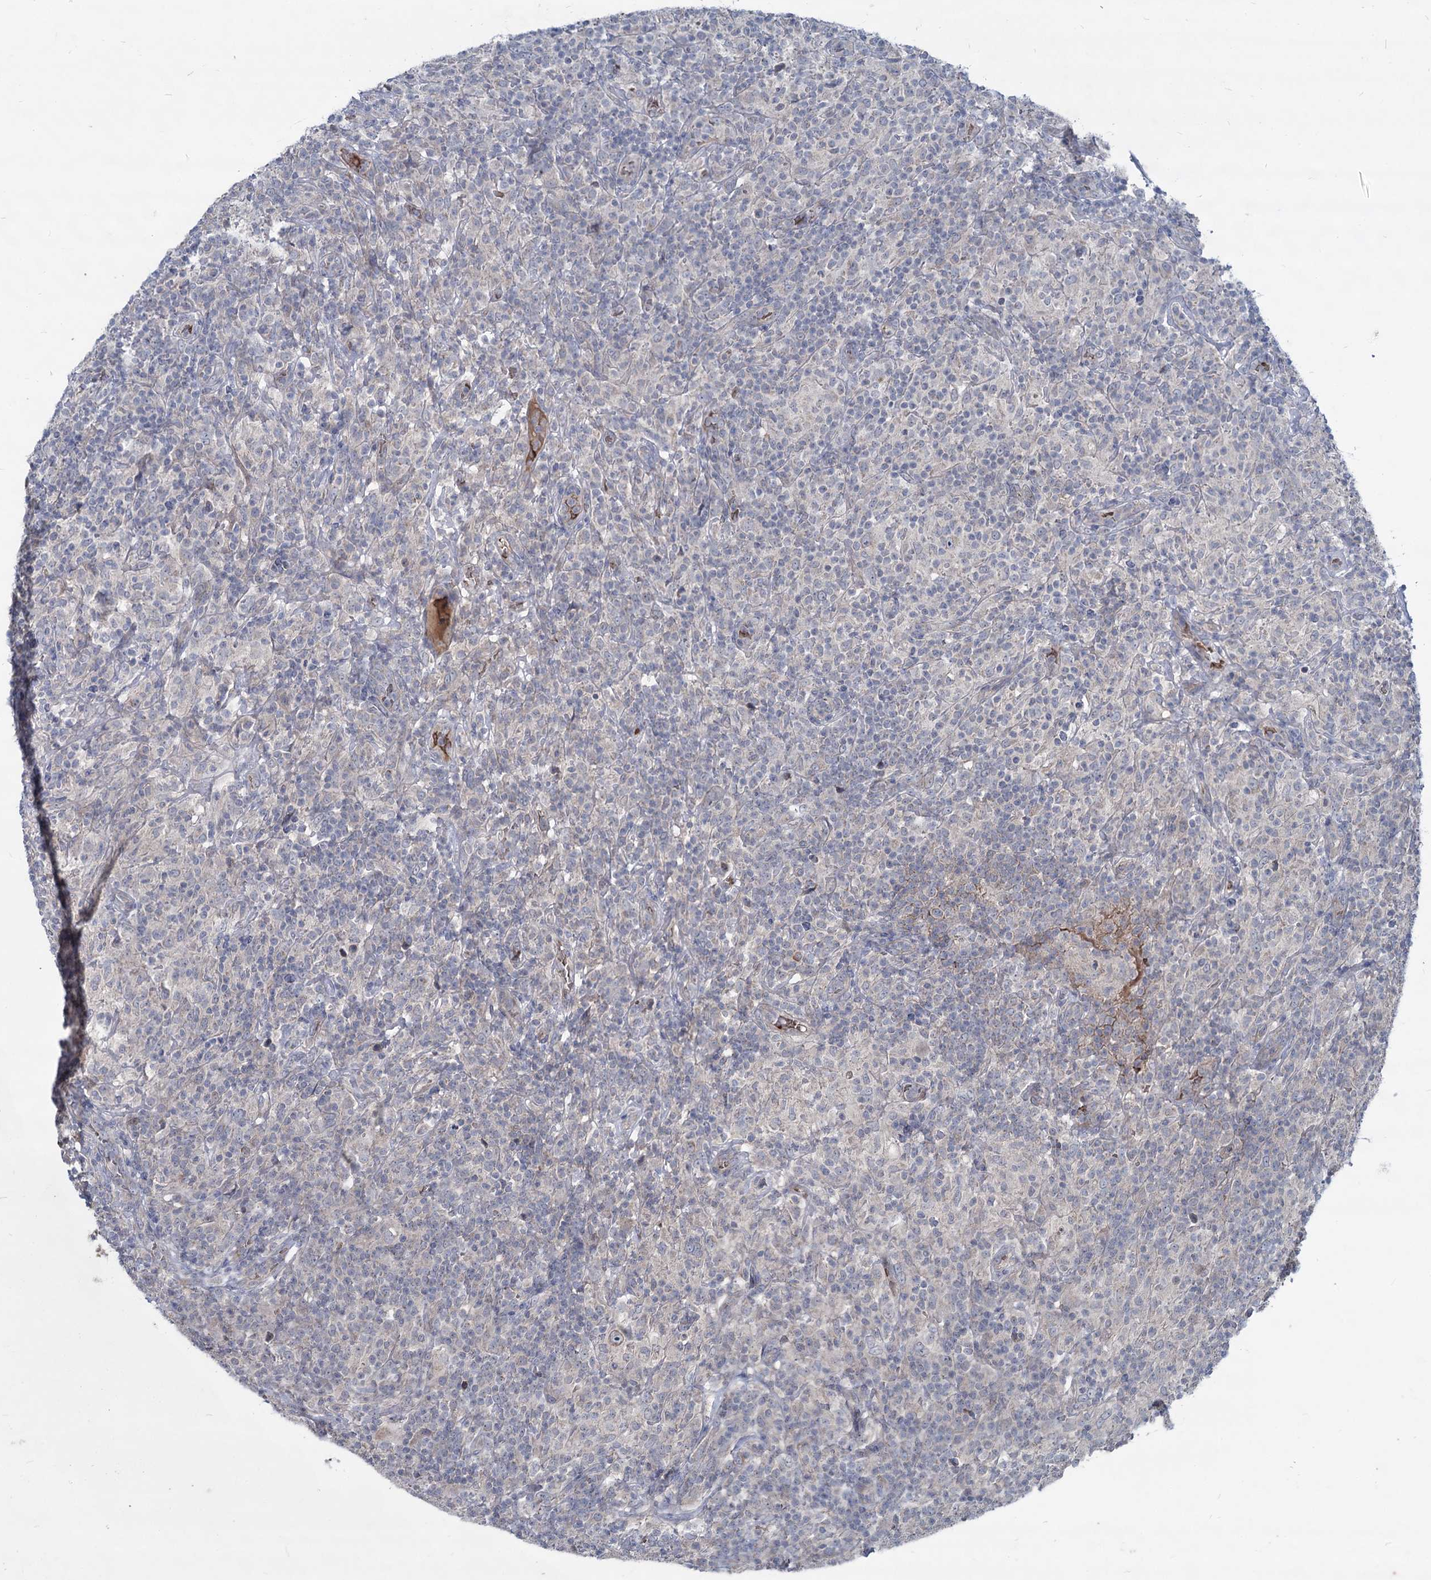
{"staining": {"intensity": "negative", "quantity": "none", "location": "none"}, "tissue": "lymphoma", "cell_type": "Tumor cells", "image_type": "cancer", "snomed": [{"axis": "morphology", "description": "Hodgkin's disease, NOS"}, {"axis": "topography", "description": "Lymph node"}], "caption": "Protein analysis of lymphoma shows no significant positivity in tumor cells. (Stains: DAB (3,3'-diaminobenzidine) IHC with hematoxylin counter stain, Microscopy: brightfield microscopy at high magnification).", "gene": "RNF6", "patient": {"sex": "male", "age": 70}}